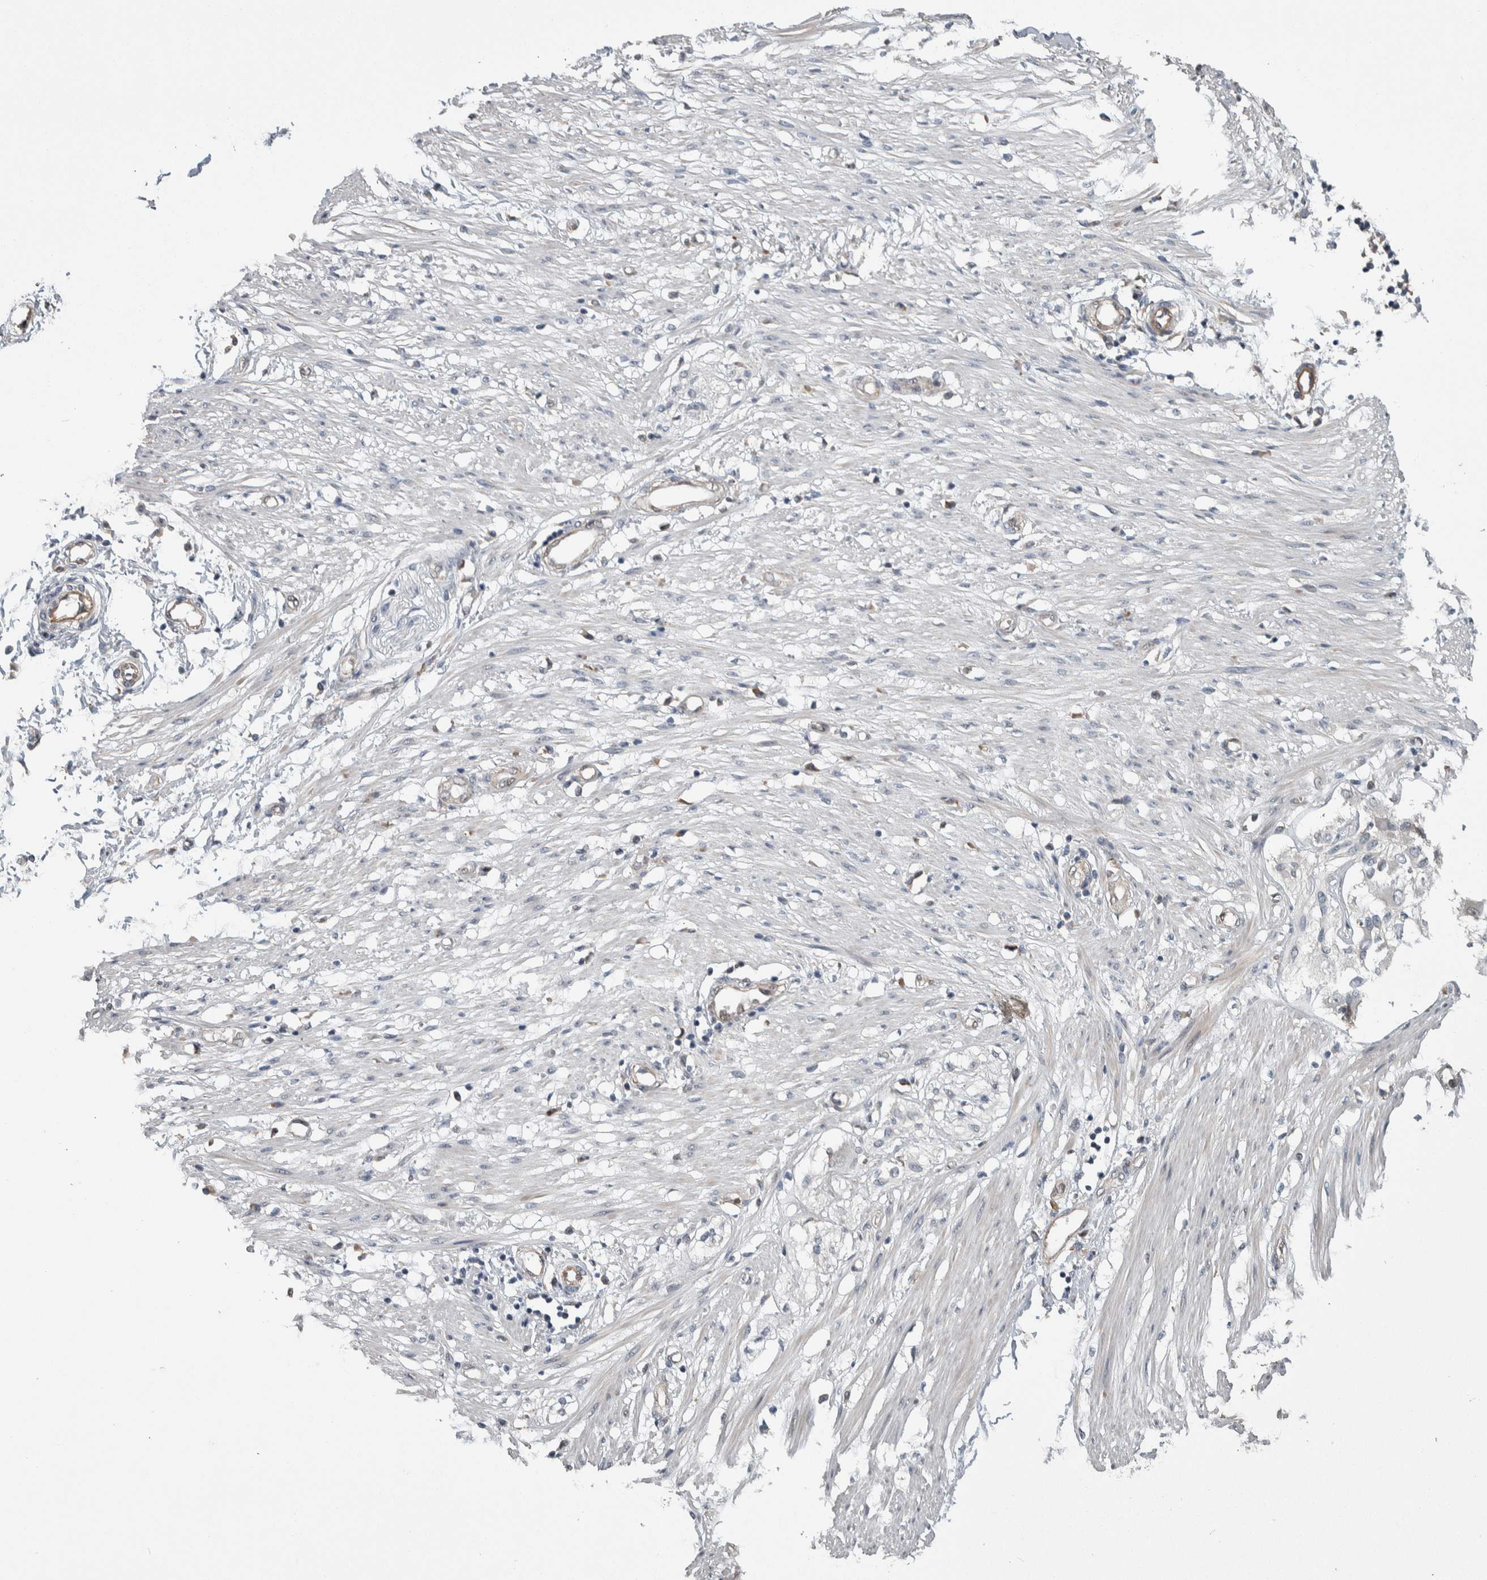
{"staining": {"intensity": "negative", "quantity": "none", "location": "none"}, "tissue": "adipose tissue", "cell_type": "Adipocytes", "image_type": "normal", "snomed": [{"axis": "morphology", "description": "Normal tissue, NOS"}, {"axis": "morphology", "description": "Adenocarcinoma, NOS"}, {"axis": "topography", "description": "Colon"}, {"axis": "topography", "description": "Peripheral nerve tissue"}], "caption": "High magnification brightfield microscopy of normal adipose tissue stained with DAB (brown) and counterstained with hematoxylin (blue): adipocytes show no significant staining. (Stains: DAB immunohistochemistry with hematoxylin counter stain, Microscopy: brightfield microscopy at high magnification).", "gene": "PRDM4", "patient": {"sex": "male", "age": 14}}